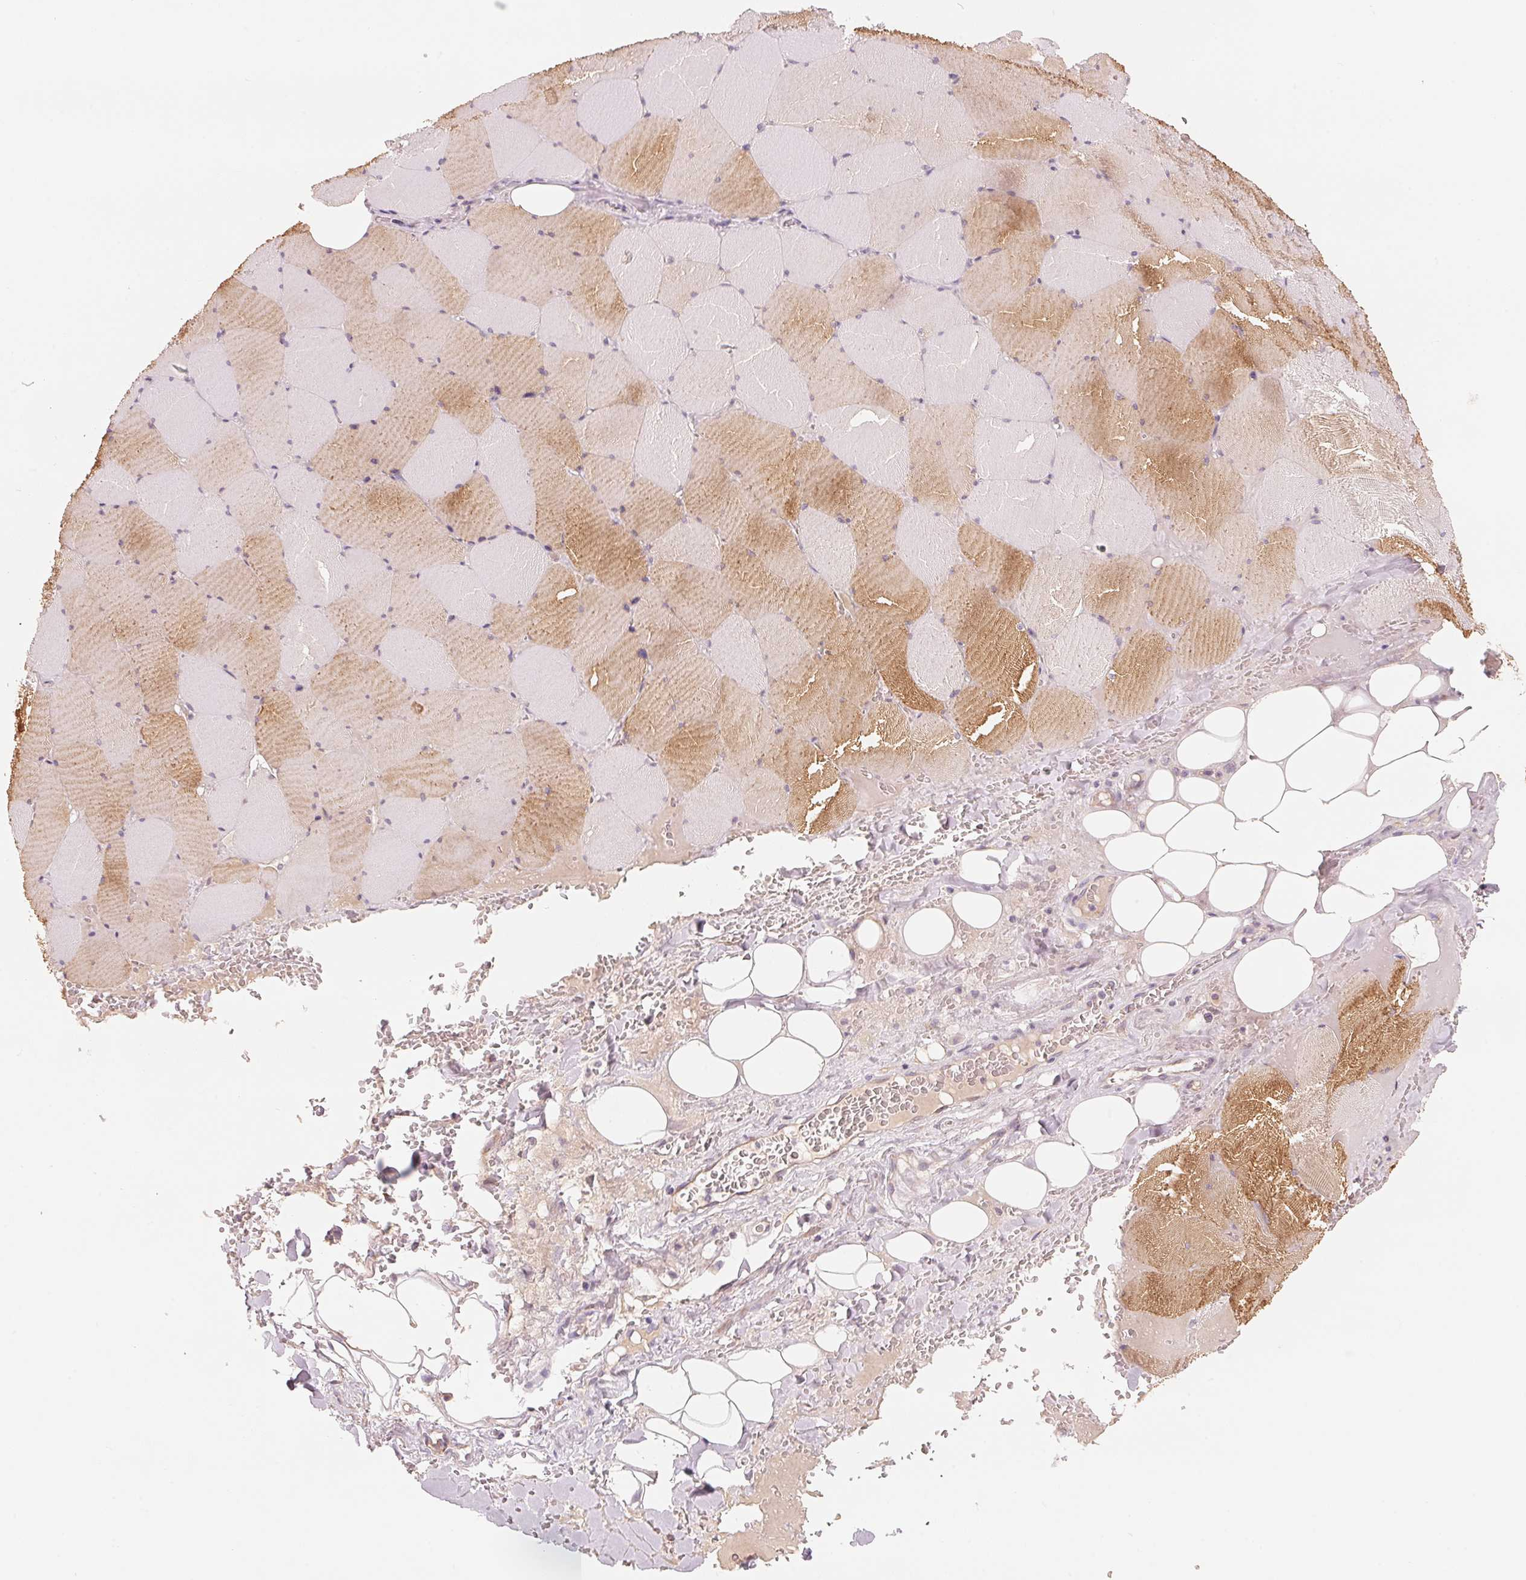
{"staining": {"intensity": "moderate", "quantity": "25%-75%", "location": "cytoplasmic/membranous"}, "tissue": "skeletal muscle", "cell_type": "Myocytes", "image_type": "normal", "snomed": [{"axis": "morphology", "description": "Normal tissue, NOS"}, {"axis": "topography", "description": "Skeletal muscle"}, {"axis": "topography", "description": "Head-Neck"}], "caption": "Benign skeletal muscle was stained to show a protein in brown. There is medium levels of moderate cytoplasmic/membranous positivity in approximately 25%-75% of myocytes.", "gene": "CFHR2", "patient": {"sex": "male", "age": 66}}